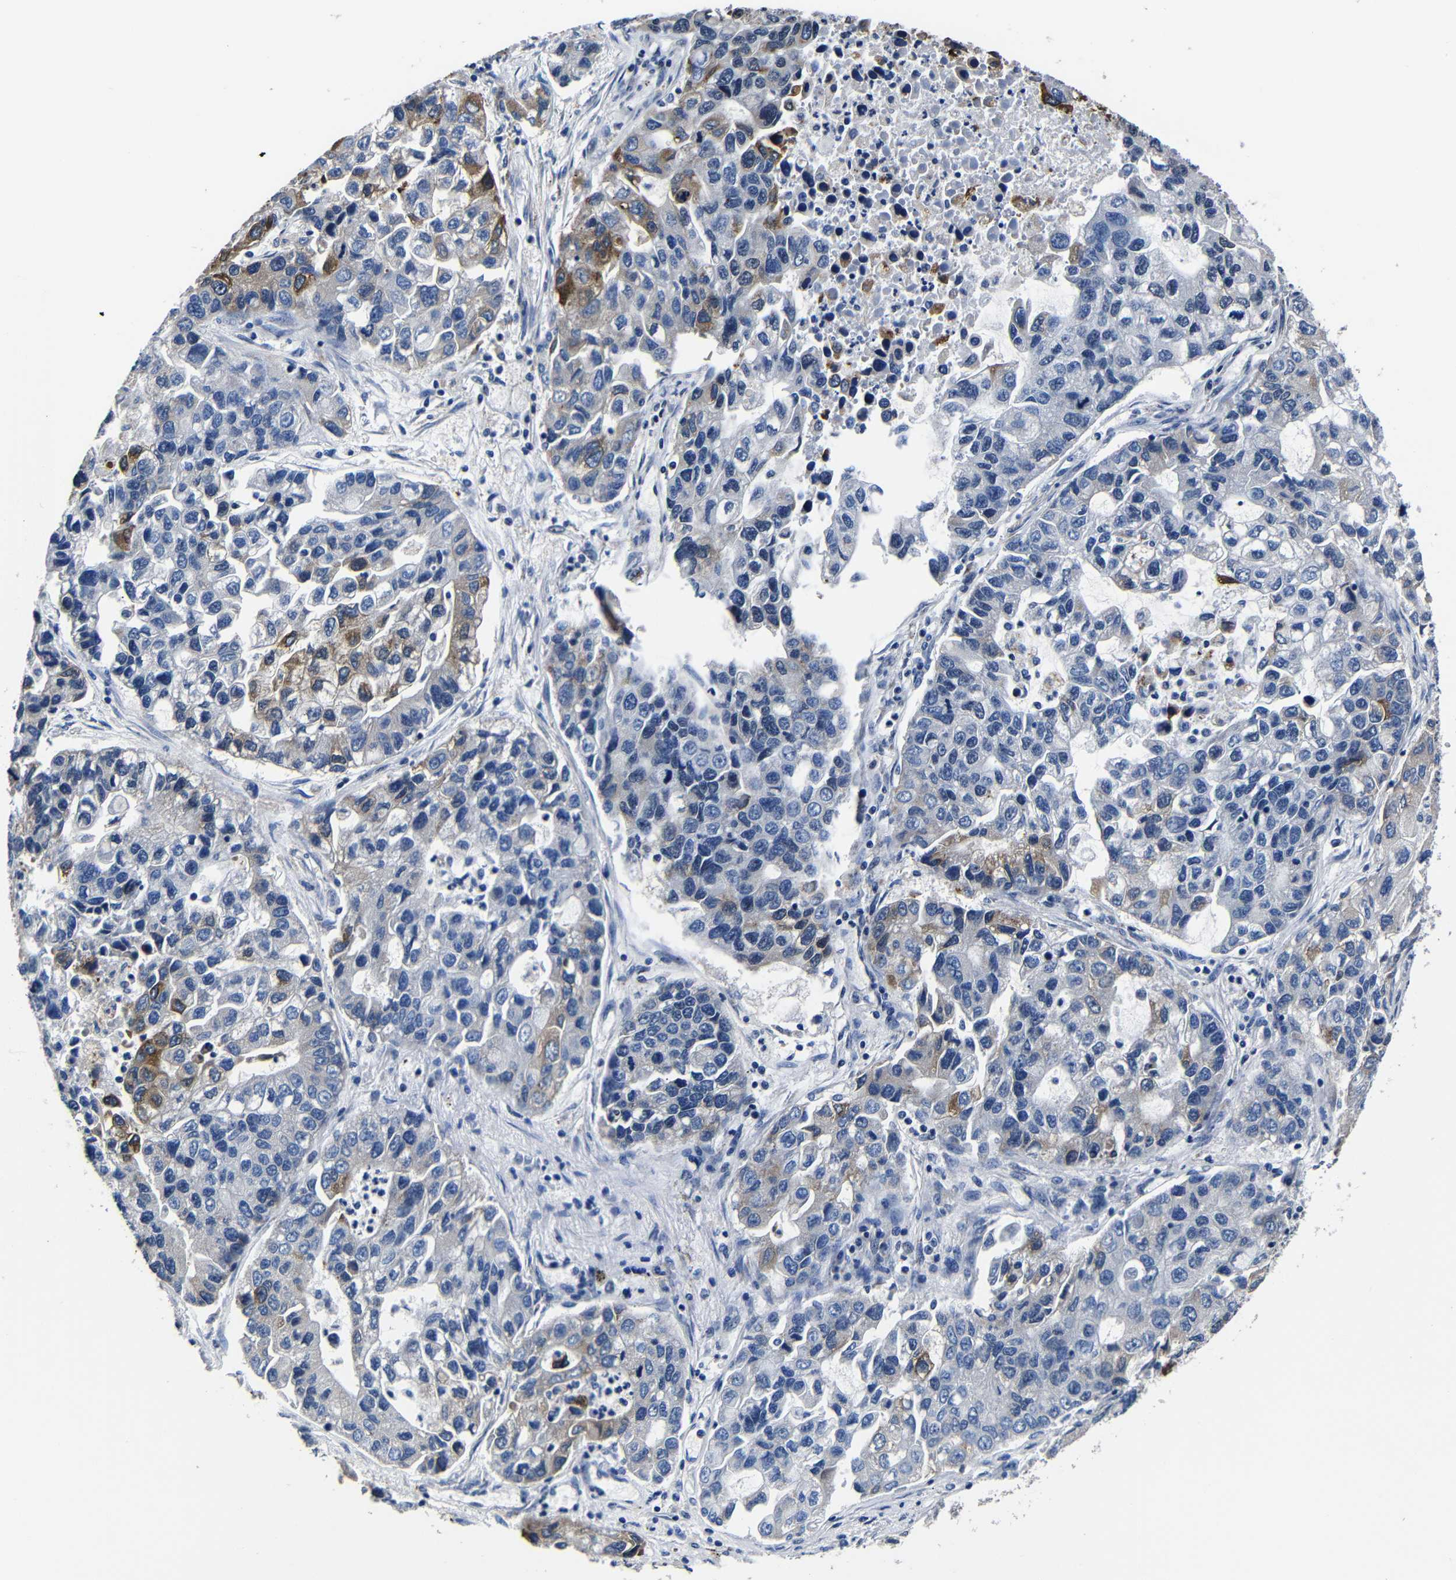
{"staining": {"intensity": "moderate", "quantity": "<25%", "location": "cytoplasmic/membranous"}, "tissue": "lung cancer", "cell_type": "Tumor cells", "image_type": "cancer", "snomed": [{"axis": "morphology", "description": "Adenocarcinoma, NOS"}, {"axis": "topography", "description": "Lung"}], "caption": "Immunohistochemical staining of lung cancer demonstrates low levels of moderate cytoplasmic/membranous protein staining in about <25% of tumor cells.", "gene": "DEPP1", "patient": {"sex": "female", "age": 51}}